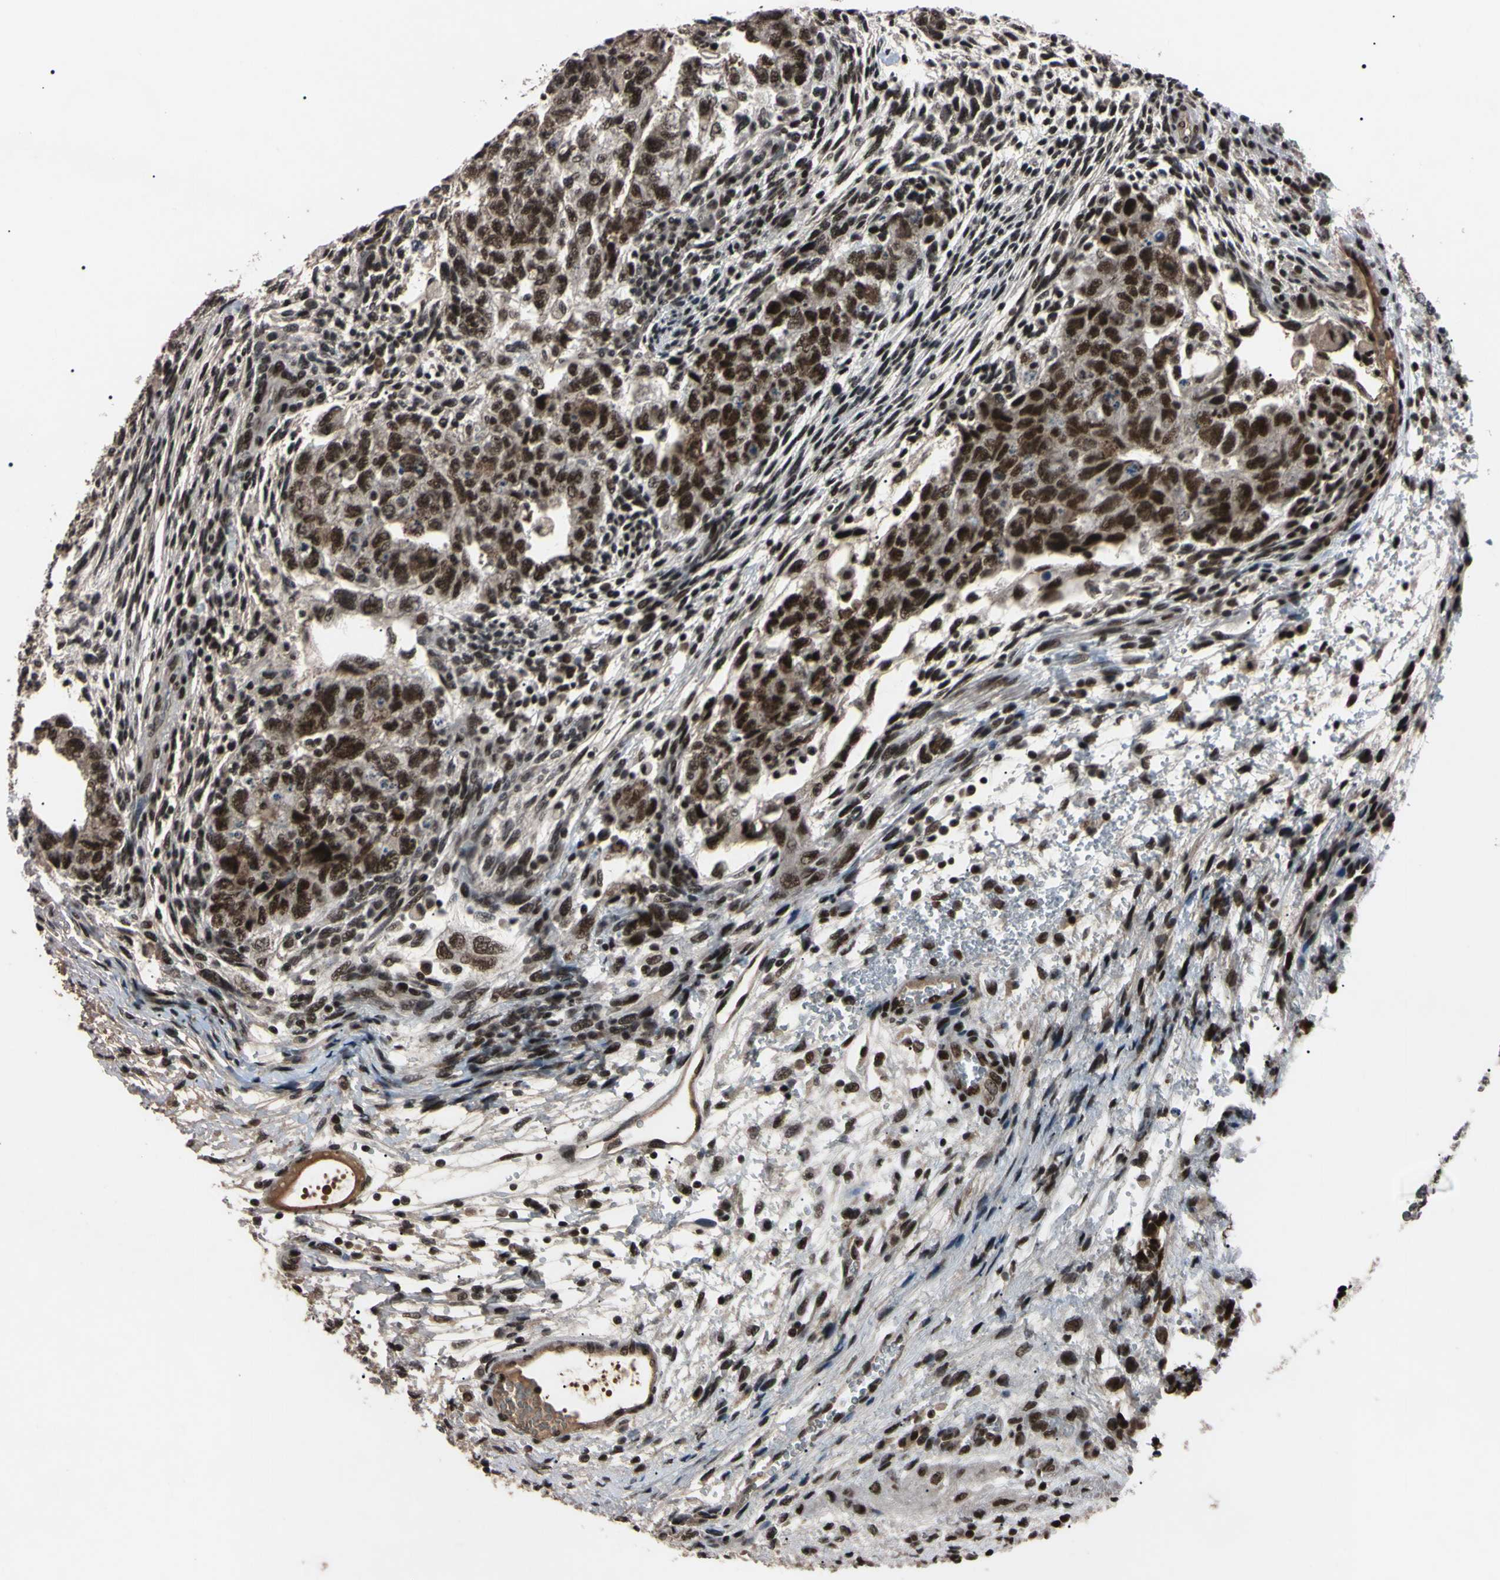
{"staining": {"intensity": "moderate", "quantity": ">75%", "location": "cytoplasmic/membranous,nuclear"}, "tissue": "testis cancer", "cell_type": "Tumor cells", "image_type": "cancer", "snomed": [{"axis": "morphology", "description": "Normal tissue, NOS"}, {"axis": "morphology", "description": "Carcinoma, Embryonal, NOS"}, {"axis": "topography", "description": "Testis"}], "caption": "This micrograph reveals IHC staining of testis embryonal carcinoma, with medium moderate cytoplasmic/membranous and nuclear expression in approximately >75% of tumor cells.", "gene": "YY1", "patient": {"sex": "male", "age": 36}}